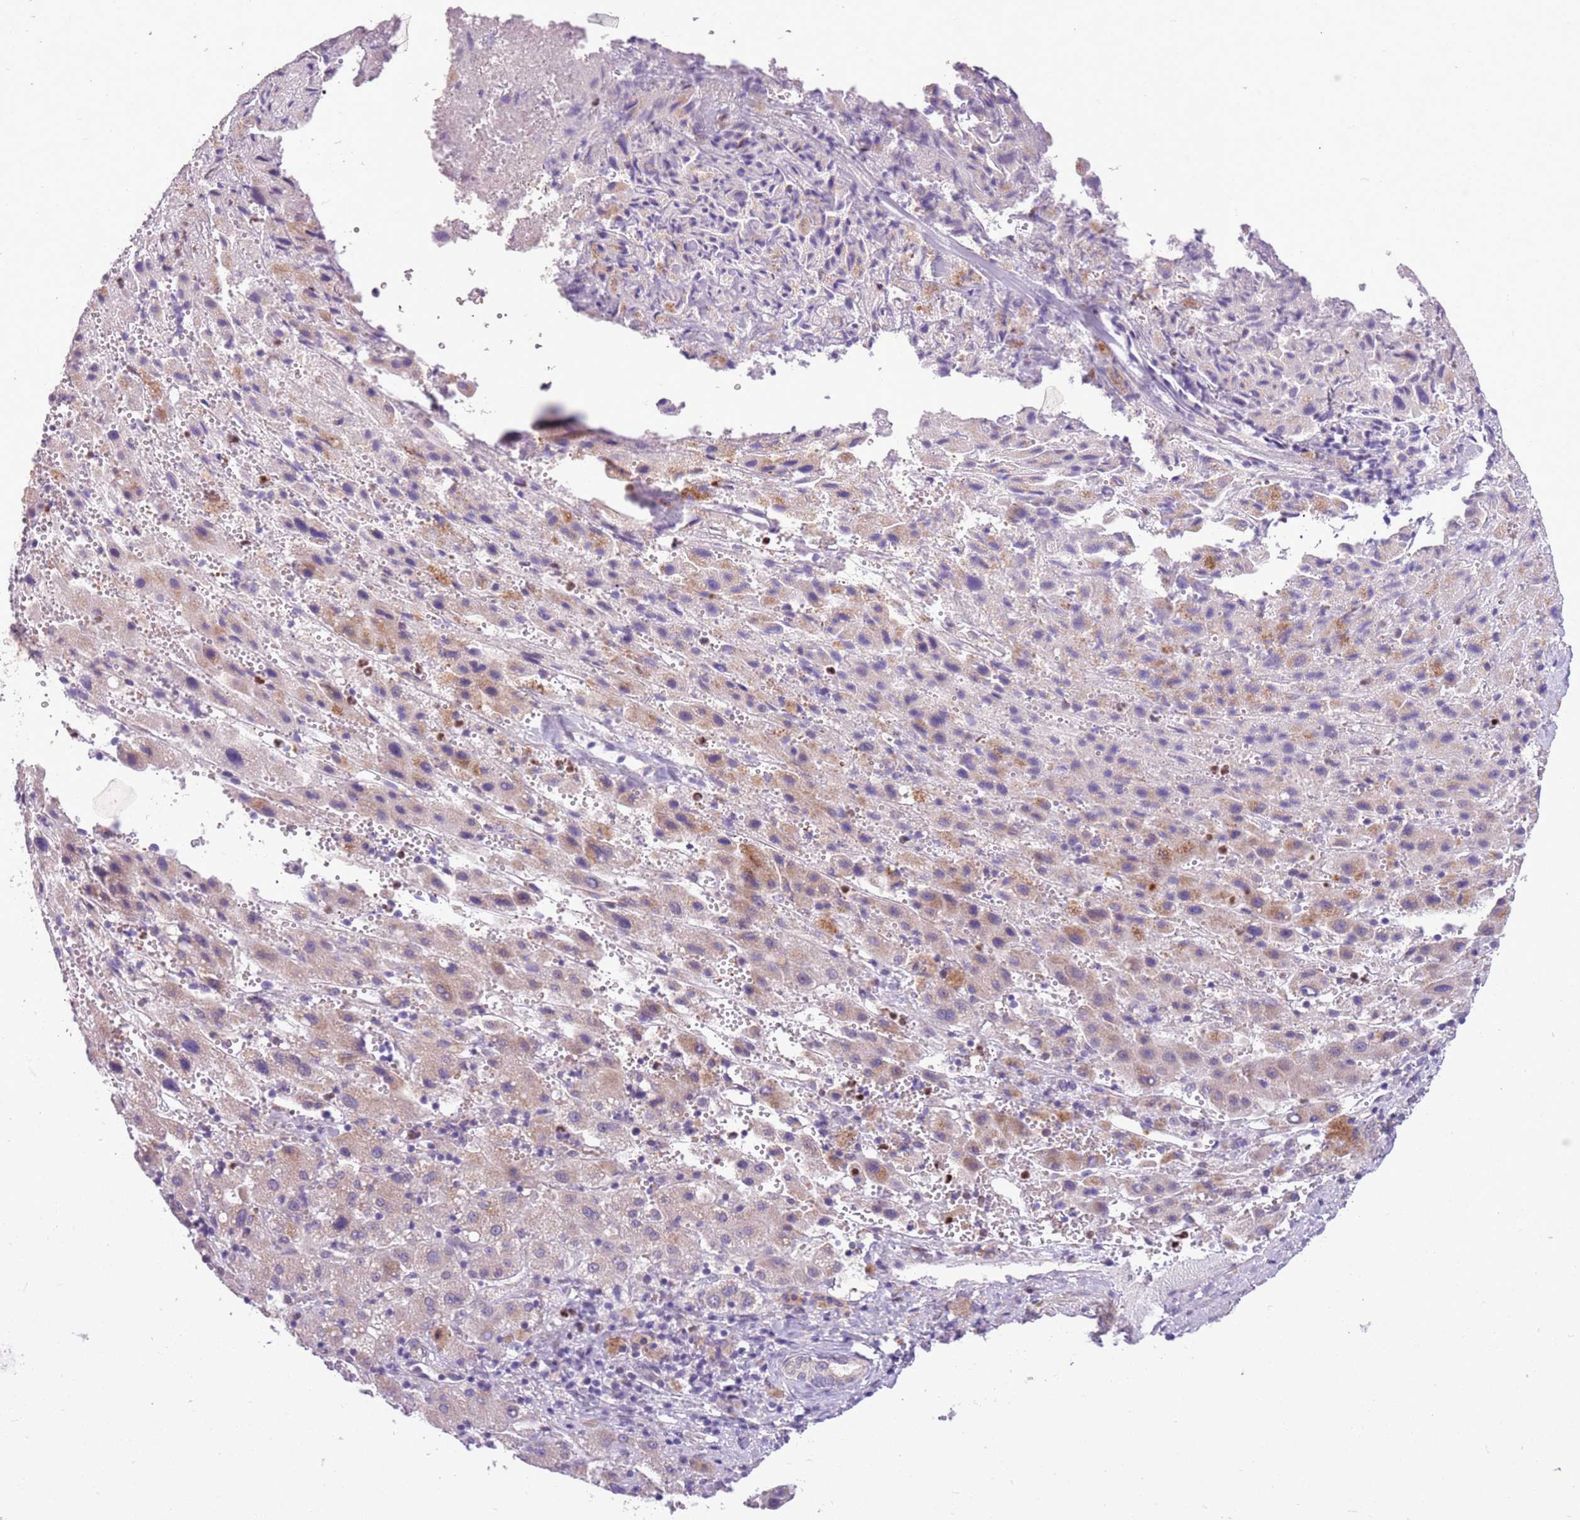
{"staining": {"intensity": "weak", "quantity": "<25%", "location": "cytoplasmic/membranous"}, "tissue": "liver cancer", "cell_type": "Tumor cells", "image_type": "cancer", "snomed": [{"axis": "morphology", "description": "Carcinoma, Hepatocellular, NOS"}, {"axis": "topography", "description": "Liver"}], "caption": "Tumor cells show no significant staining in hepatocellular carcinoma (liver).", "gene": "ADCY7", "patient": {"sex": "female", "age": 58}}